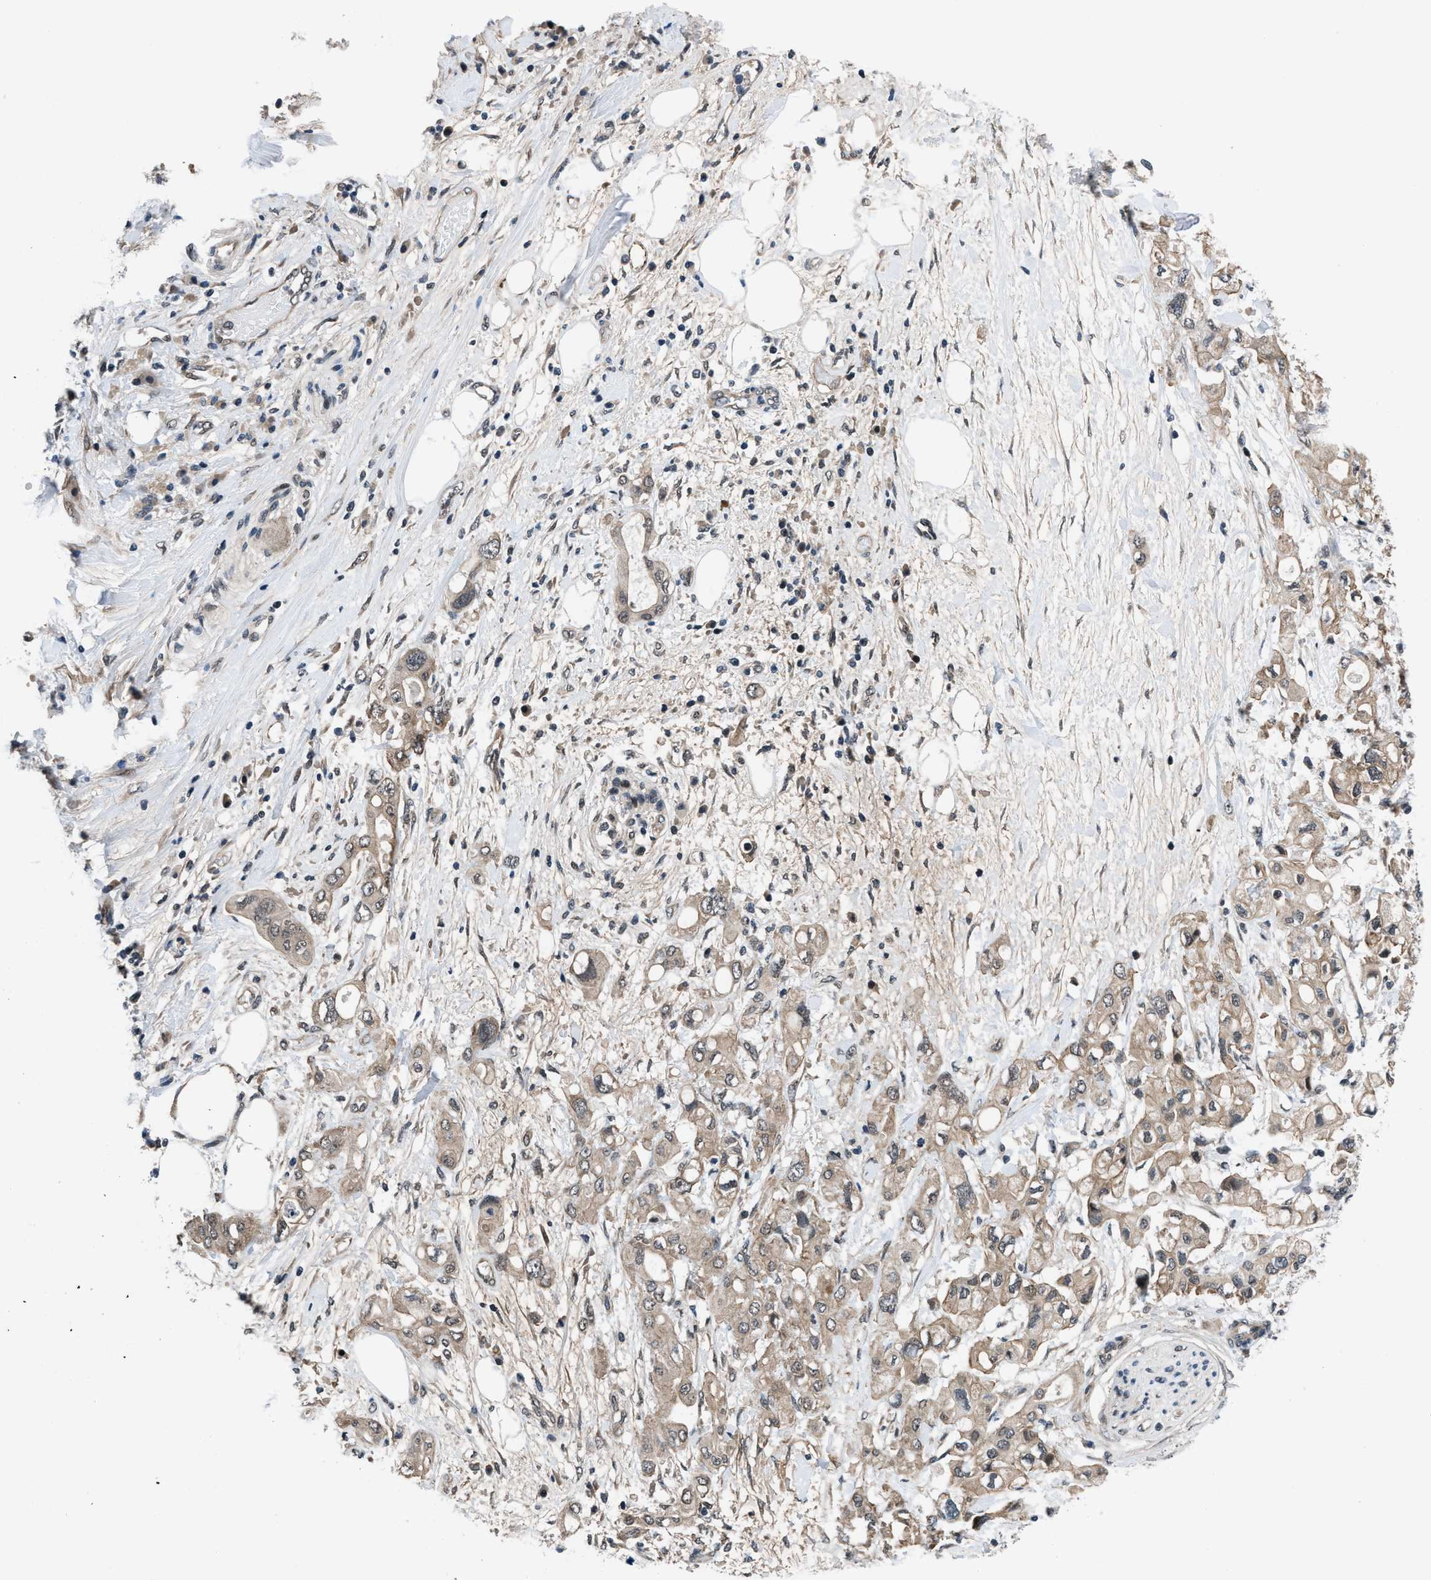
{"staining": {"intensity": "moderate", "quantity": ">75%", "location": "cytoplasmic/membranous,nuclear"}, "tissue": "pancreatic cancer", "cell_type": "Tumor cells", "image_type": "cancer", "snomed": [{"axis": "morphology", "description": "Adenocarcinoma, NOS"}, {"axis": "topography", "description": "Pancreas"}], "caption": "The immunohistochemical stain shows moderate cytoplasmic/membranous and nuclear staining in tumor cells of pancreatic adenocarcinoma tissue.", "gene": "SETD5", "patient": {"sex": "female", "age": 56}}